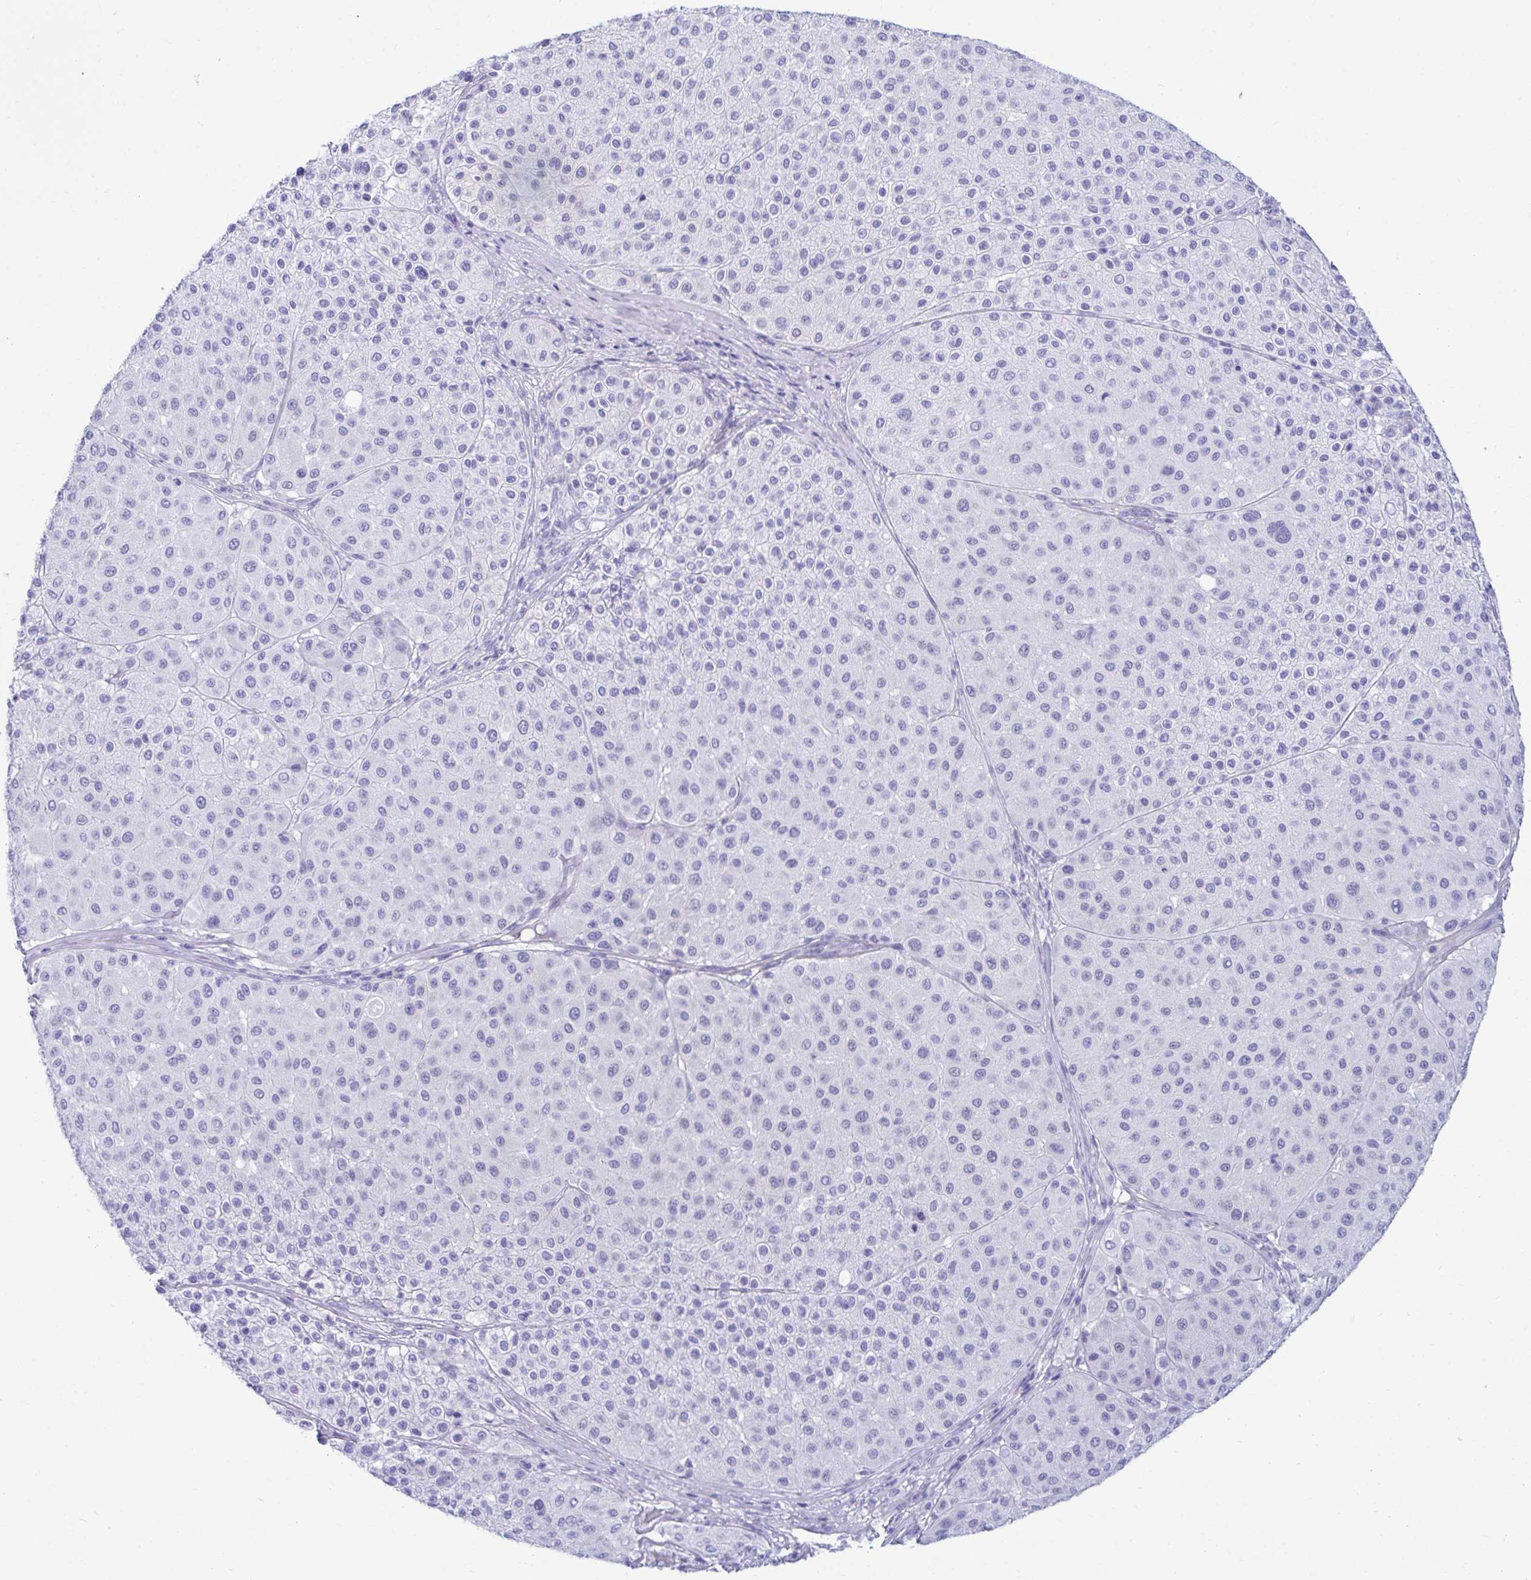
{"staining": {"intensity": "negative", "quantity": "none", "location": "none"}, "tissue": "melanoma", "cell_type": "Tumor cells", "image_type": "cancer", "snomed": [{"axis": "morphology", "description": "Malignant melanoma, Metastatic site"}, {"axis": "topography", "description": "Smooth muscle"}], "caption": "The photomicrograph reveals no staining of tumor cells in malignant melanoma (metastatic site).", "gene": "SHISA8", "patient": {"sex": "male", "age": 41}}